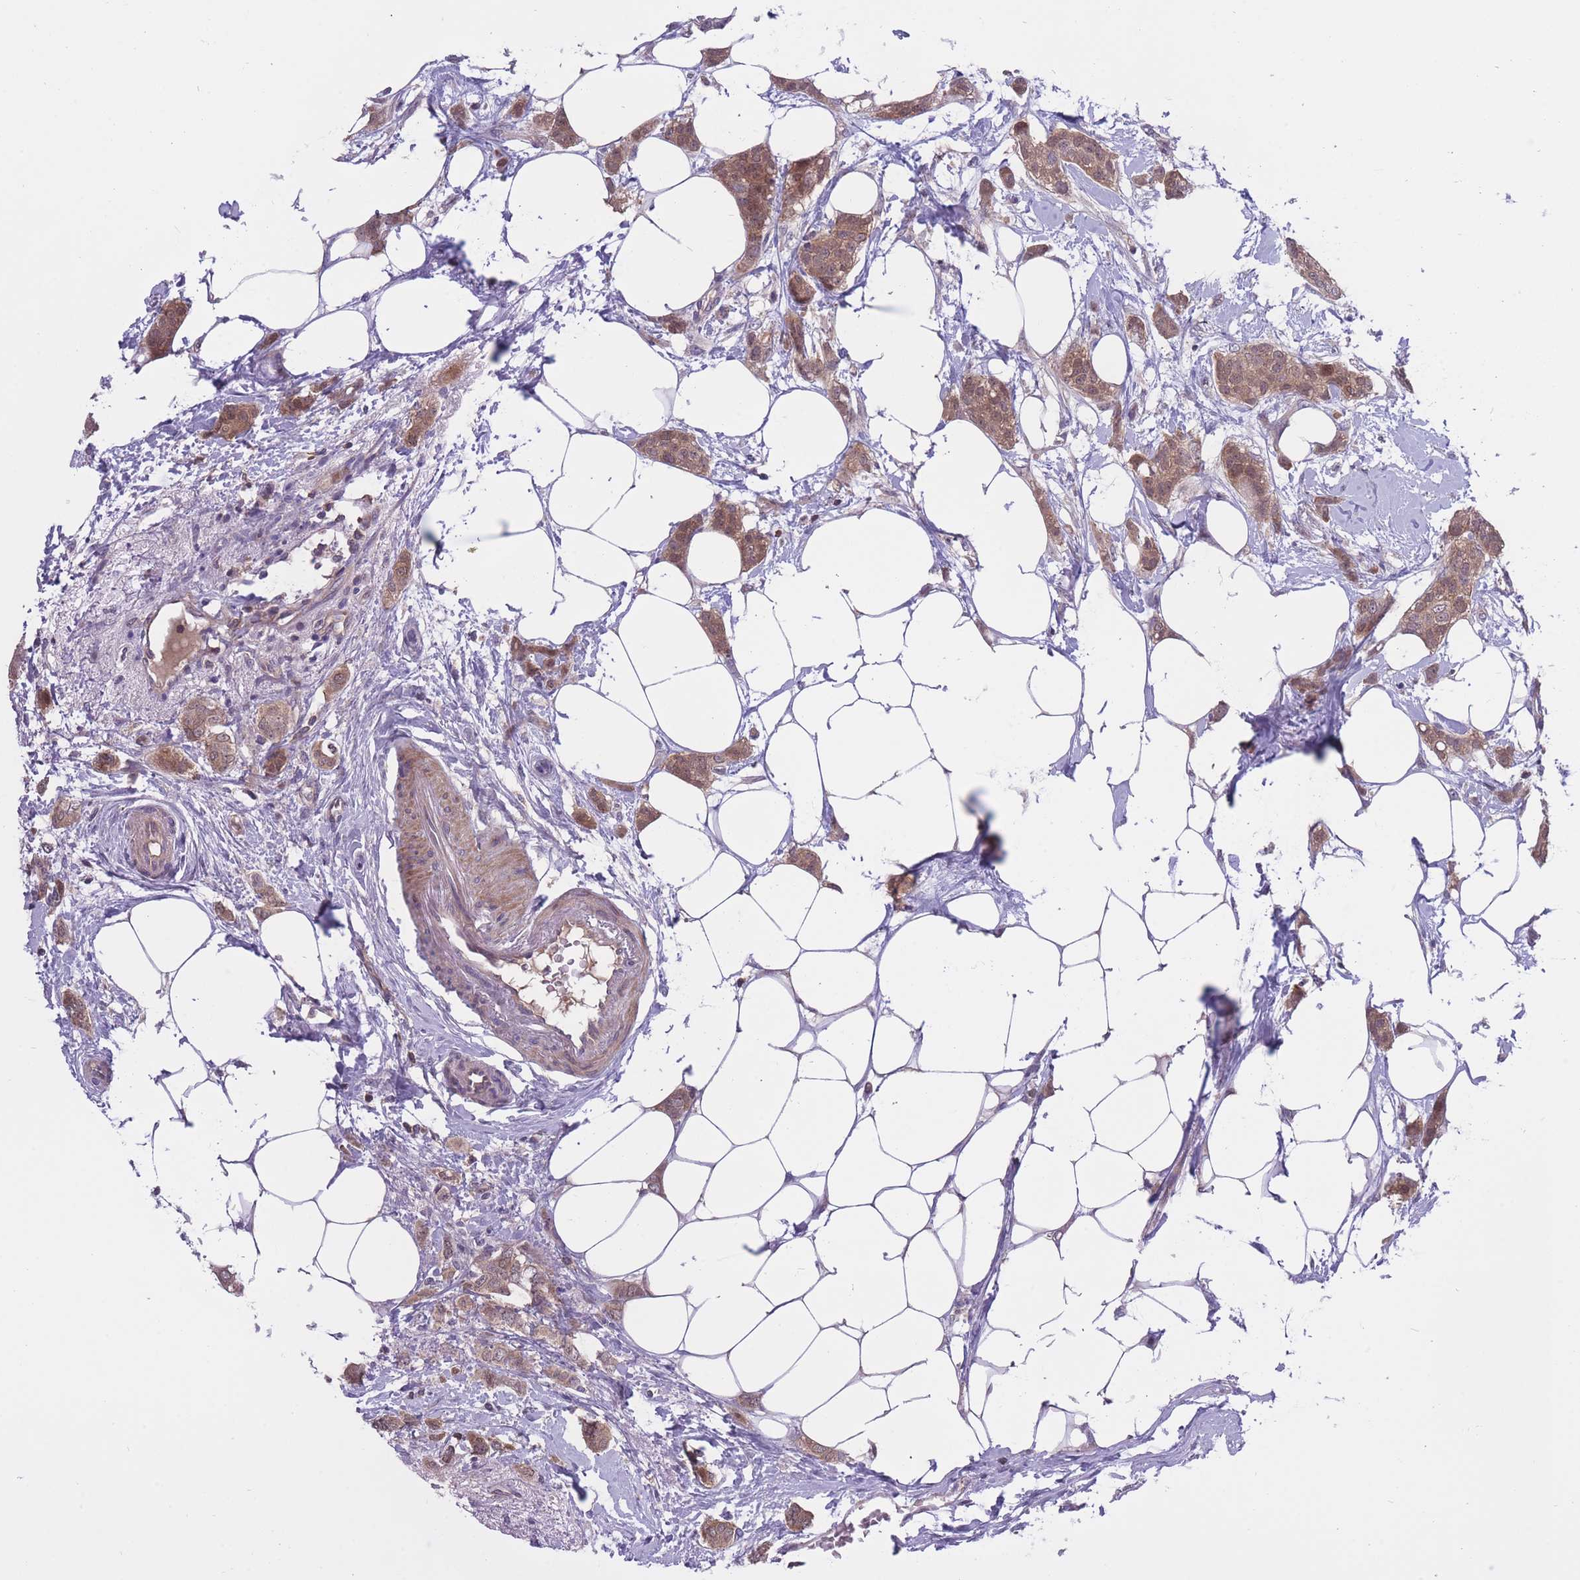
{"staining": {"intensity": "moderate", "quantity": ">75%", "location": "cytoplasmic/membranous"}, "tissue": "breast cancer", "cell_type": "Tumor cells", "image_type": "cancer", "snomed": [{"axis": "morphology", "description": "Duct carcinoma"}, {"axis": "topography", "description": "Breast"}], "caption": "Immunohistochemical staining of human breast intraductal carcinoma reveals medium levels of moderate cytoplasmic/membranous protein positivity in about >75% of tumor cells.", "gene": "UBE2N", "patient": {"sex": "female", "age": 72}}